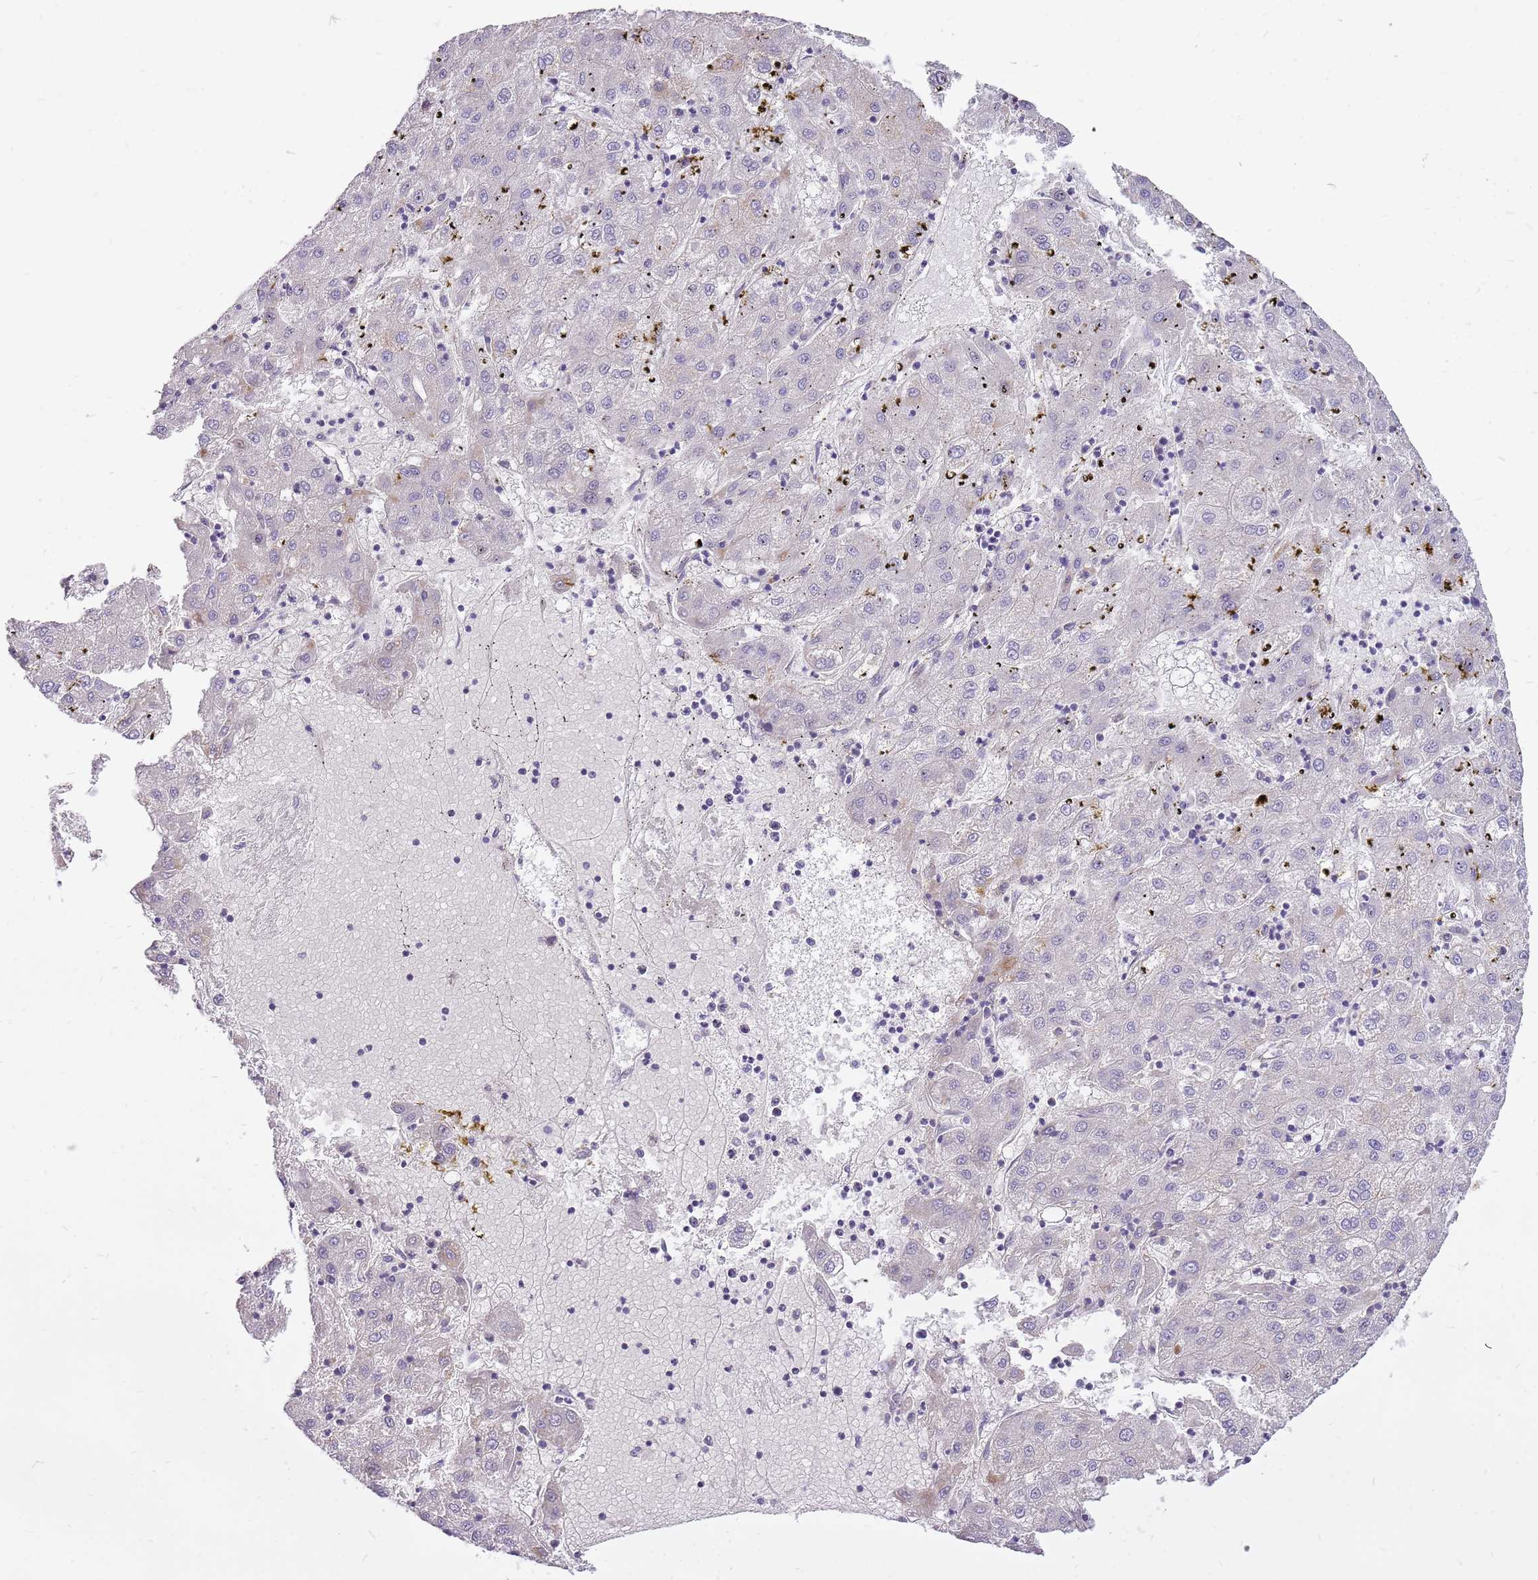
{"staining": {"intensity": "weak", "quantity": "<25%", "location": "cytoplasmic/membranous"}, "tissue": "liver cancer", "cell_type": "Tumor cells", "image_type": "cancer", "snomed": [{"axis": "morphology", "description": "Carcinoma, Hepatocellular, NOS"}, {"axis": "topography", "description": "Liver"}], "caption": "A micrograph of hepatocellular carcinoma (liver) stained for a protein exhibits no brown staining in tumor cells.", "gene": "WASHC4", "patient": {"sex": "male", "age": 72}}